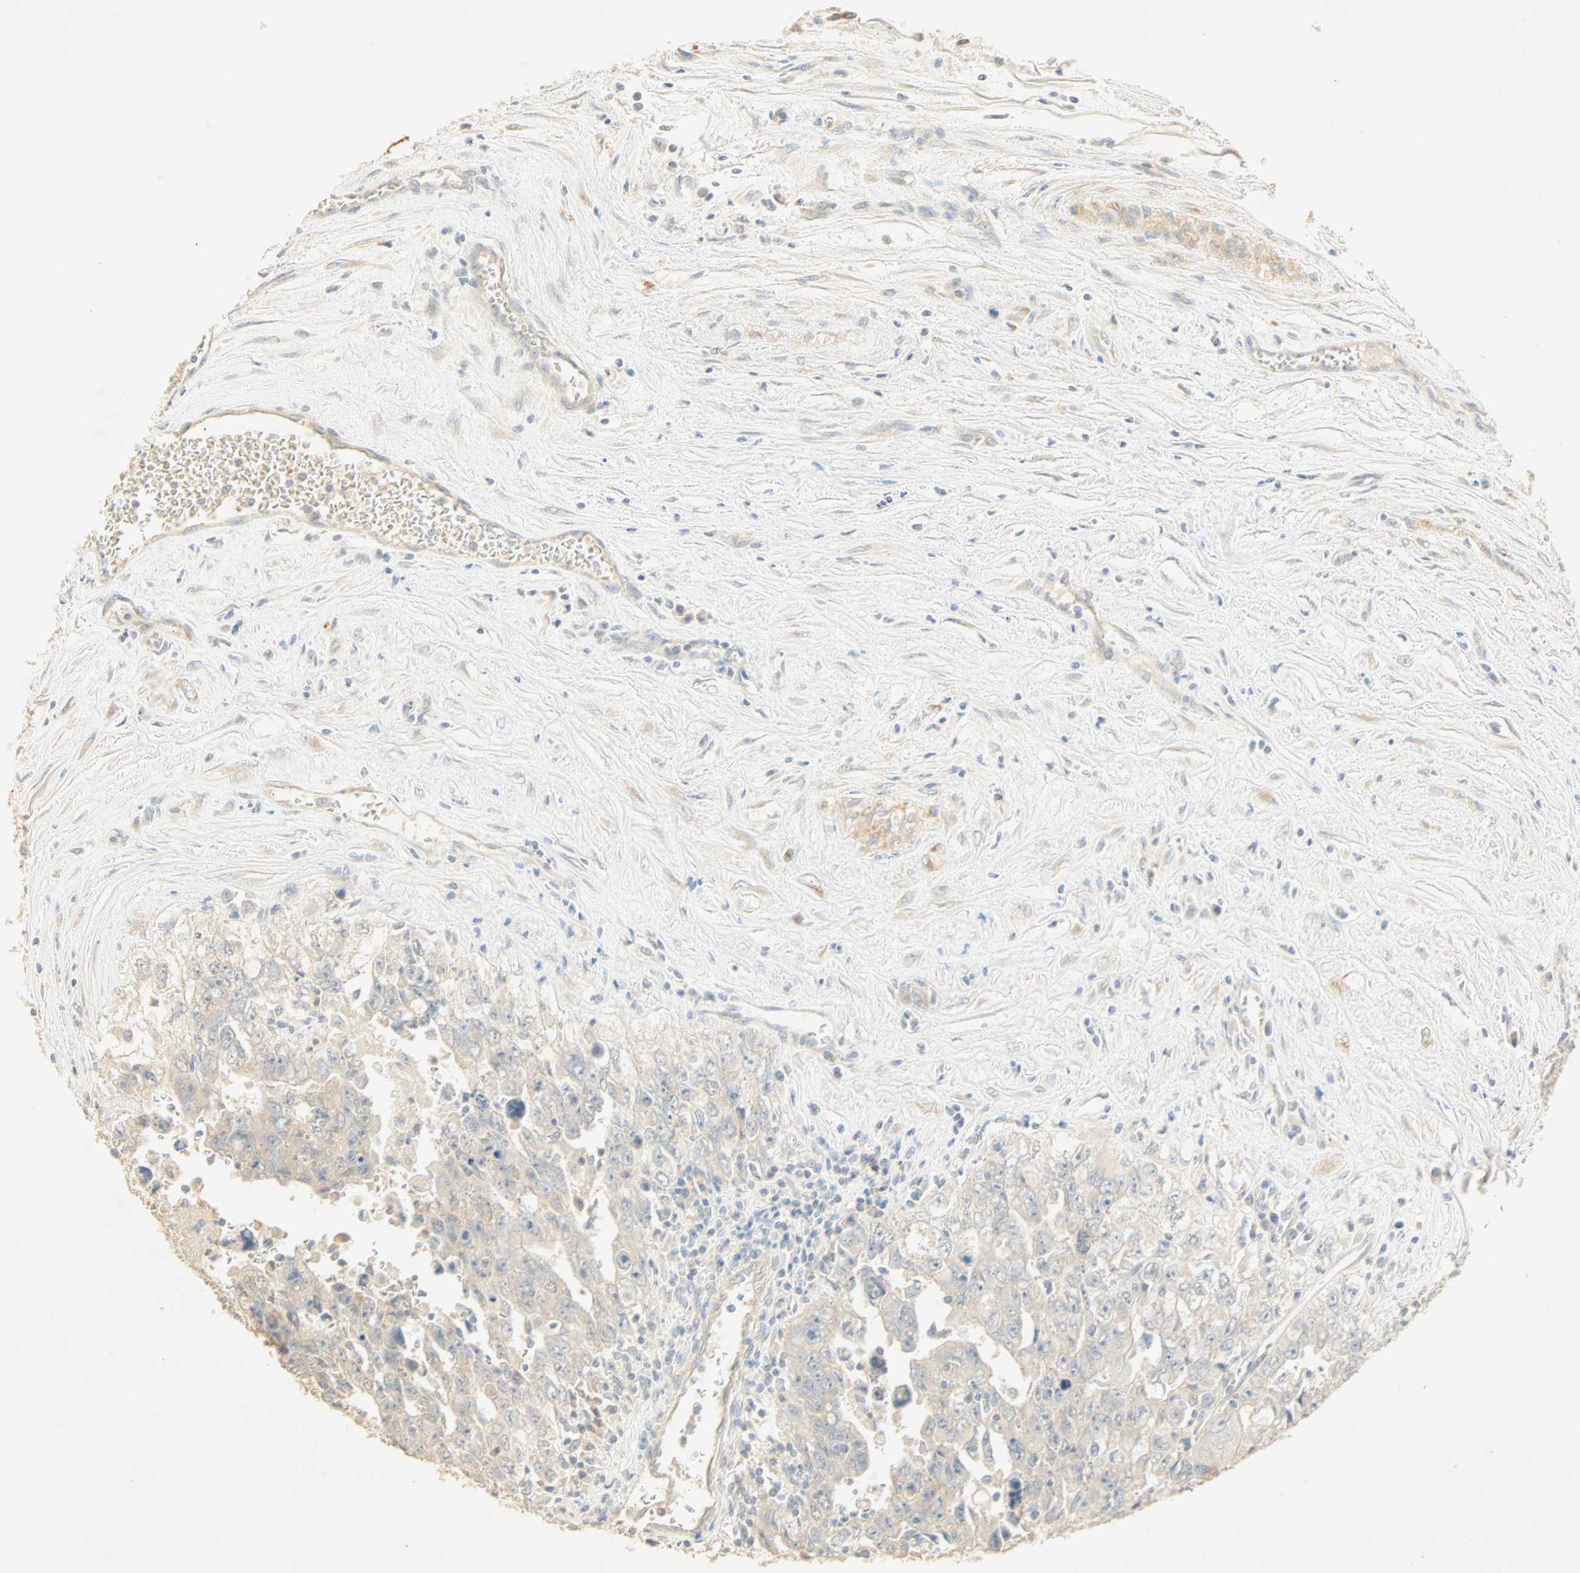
{"staining": {"intensity": "weak", "quantity": "<25%", "location": "cytoplasmic/membranous"}, "tissue": "testis cancer", "cell_type": "Tumor cells", "image_type": "cancer", "snomed": [{"axis": "morphology", "description": "Carcinoma, Embryonal, NOS"}, {"axis": "topography", "description": "Testis"}], "caption": "Photomicrograph shows no protein positivity in tumor cells of testis cancer tissue.", "gene": "SELENBP1", "patient": {"sex": "male", "age": 28}}